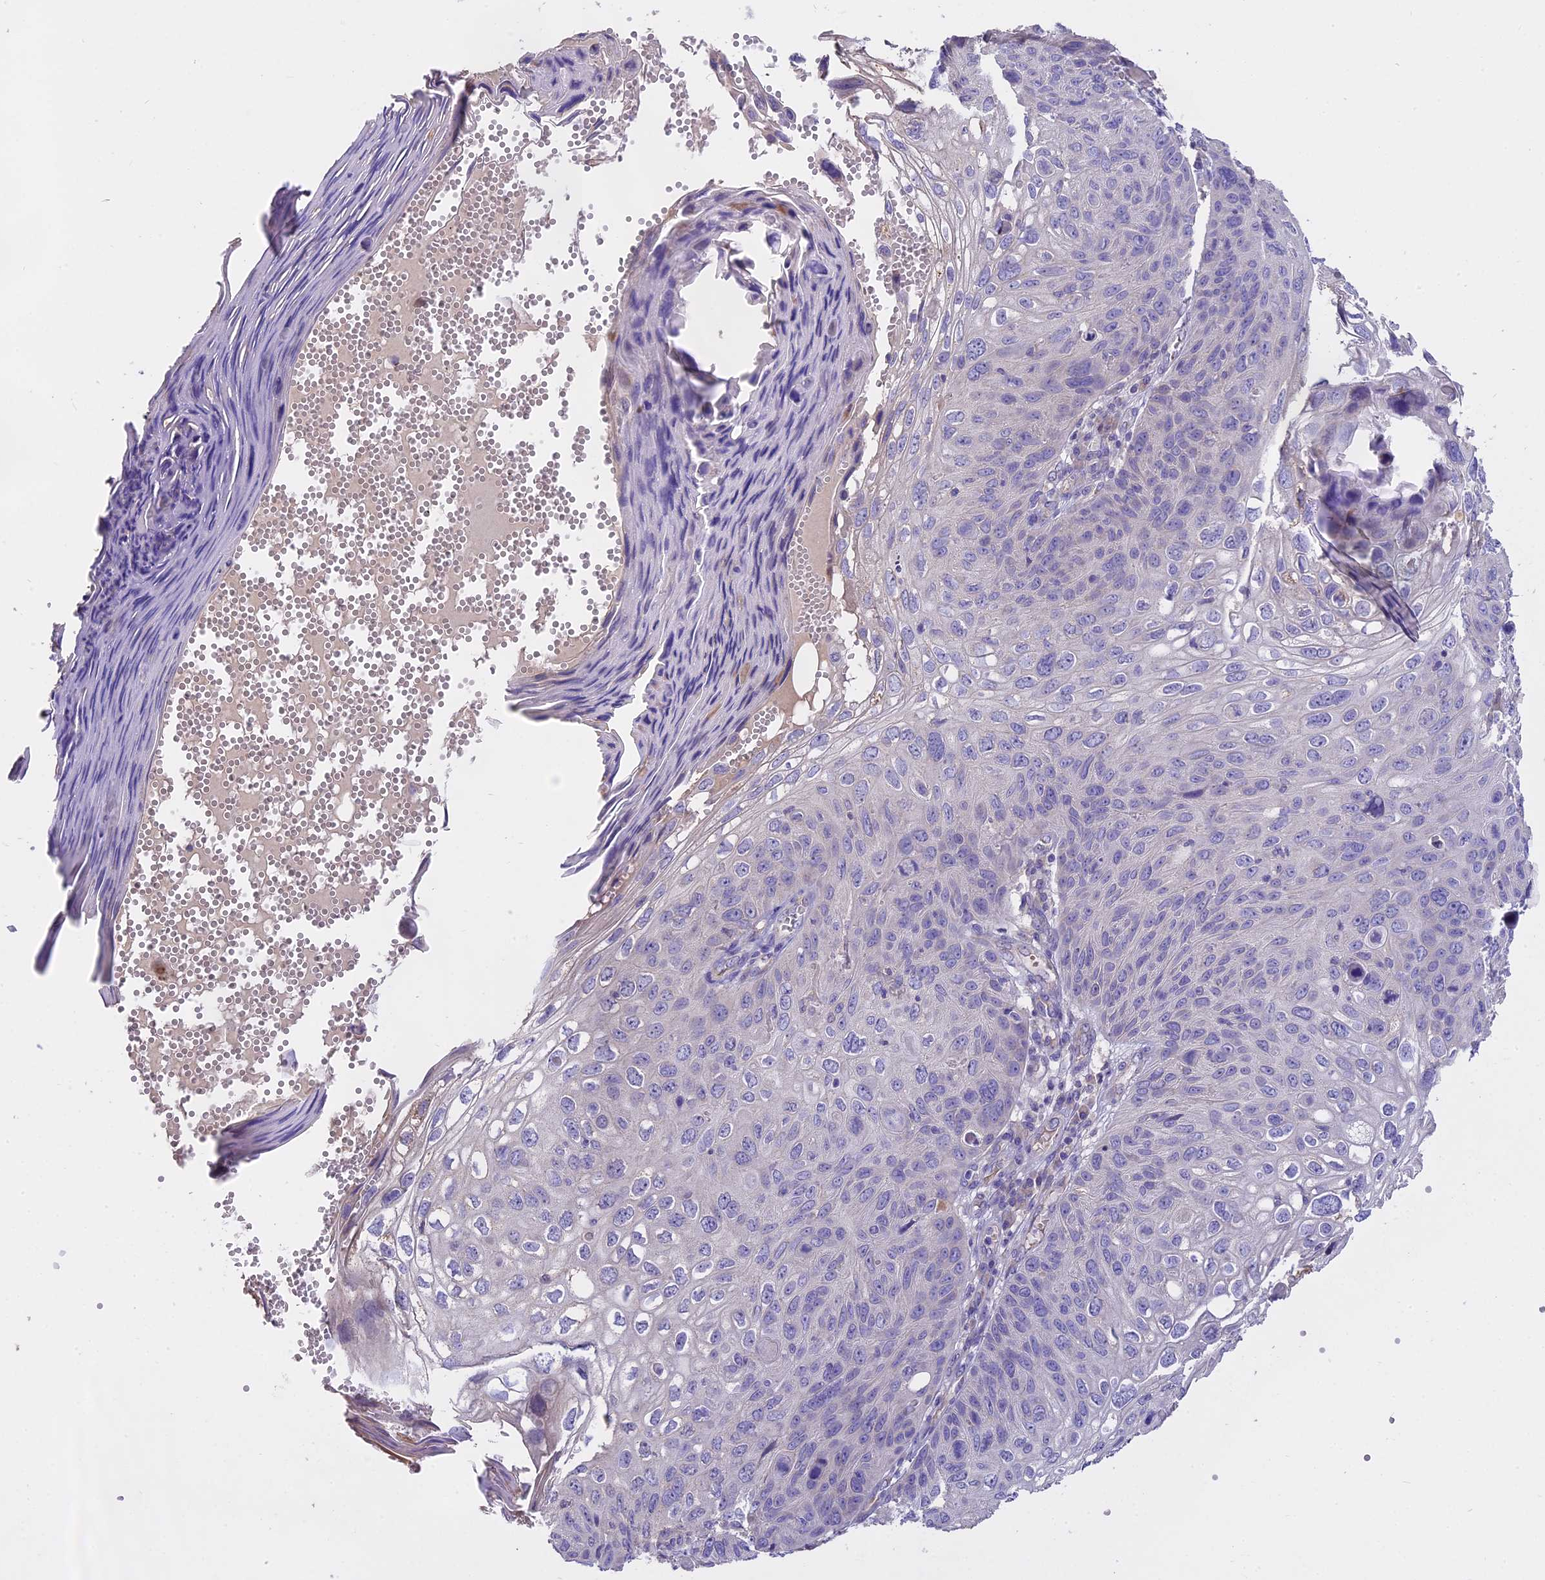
{"staining": {"intensity": "negative", "quantity": "none", "location": "none"}, "tissue": "skin cancer", "cell_type": "Tumor cells", "image_type": "cancer", "snomed": [{"axis": "morphology", "description": "Squamous cell carcinoma, NOS"}, {"axis": "topography", "description": "Skin"}], "caption": "DAB immunohistochemical staining of human skin cancer (squamous cell carcinoma) shows no significant staining in tumor cells.", "gene": "WFDC2", "patient": {"sex": "female", "age": 90}}